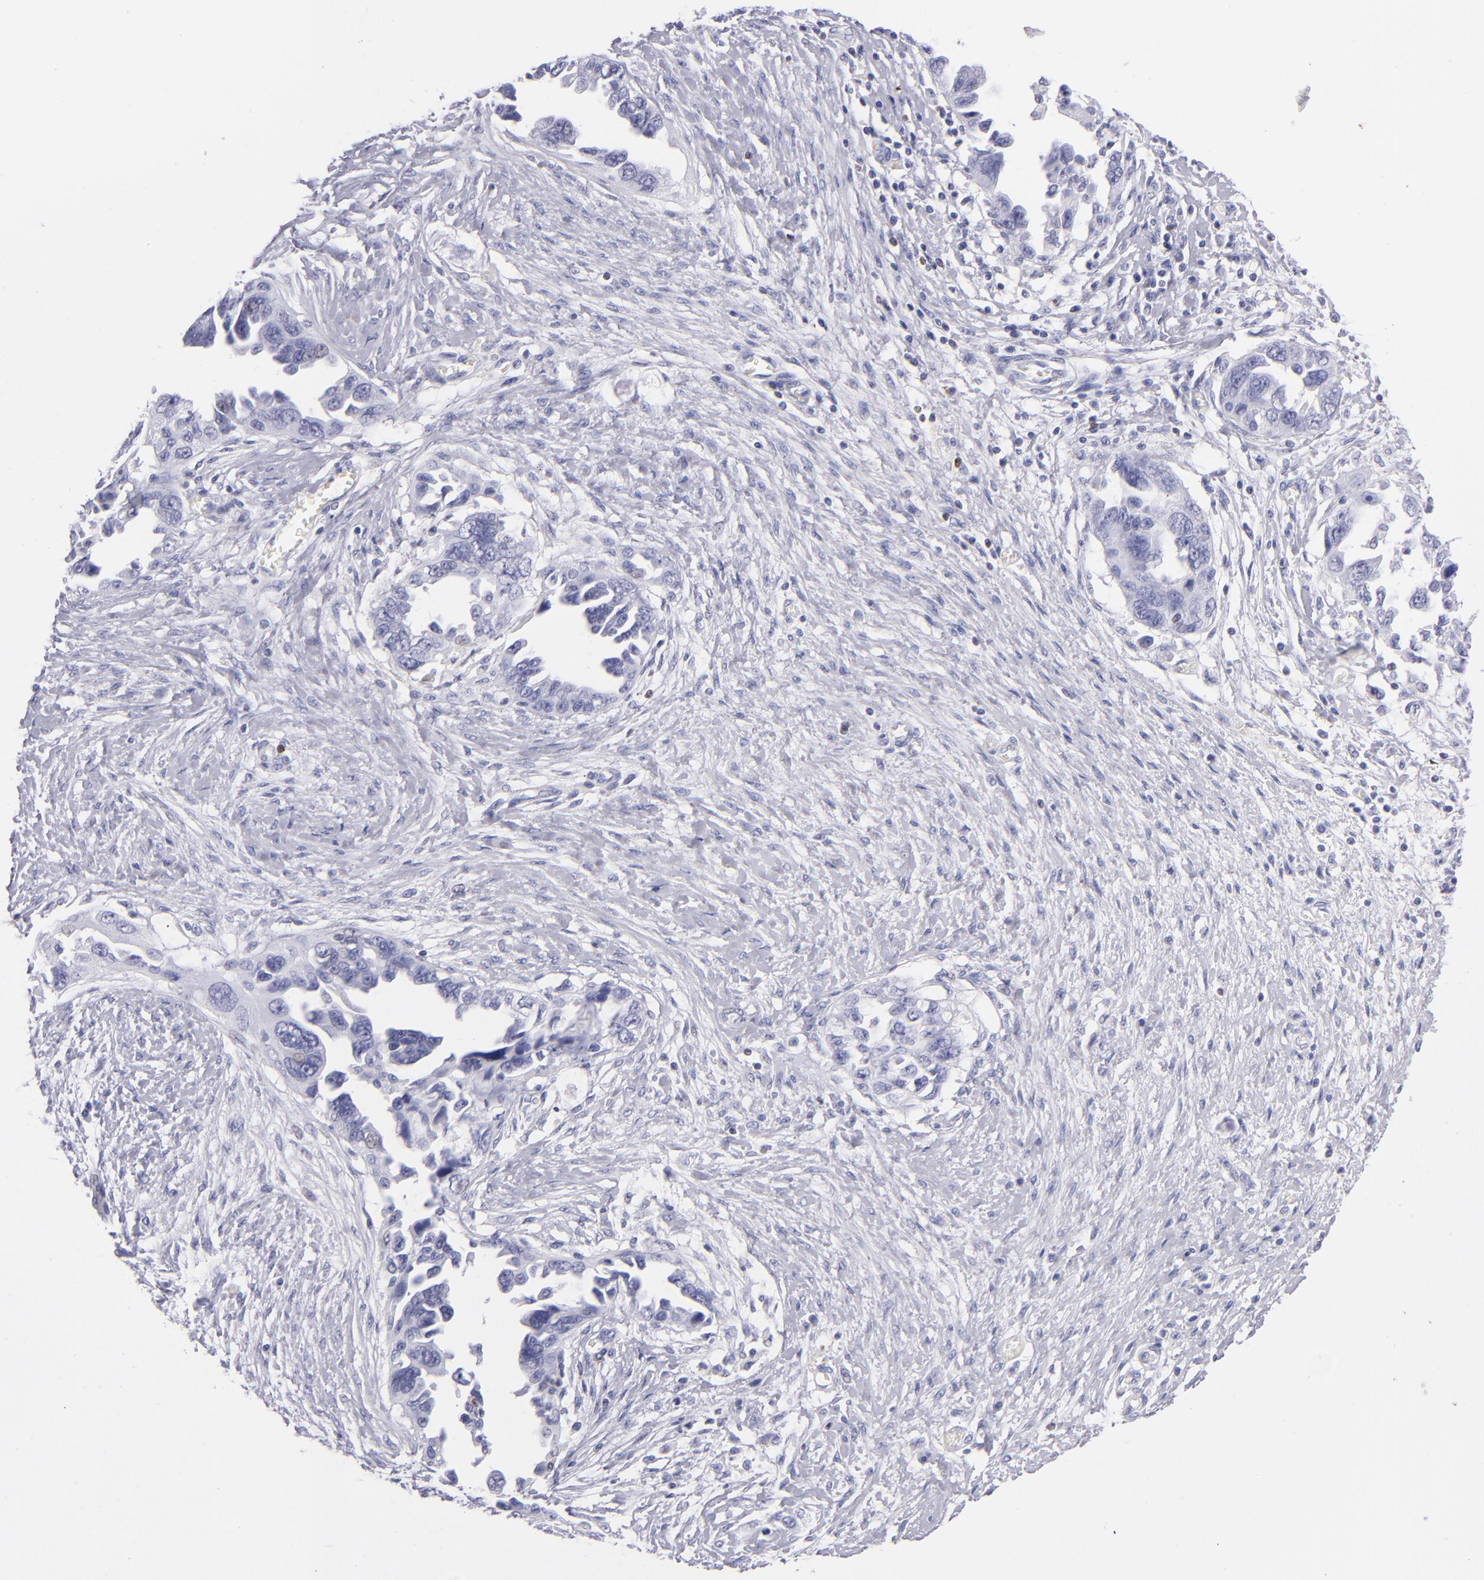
{"staining": {"intensity": "negative", "quantity": "none", "location": "none"}, "tissue": "ovarian cancer", "cell_type": "Tumor cells", "image_type": "cancer", "snomed": [{"axis": "morphology", "description": "Cystadenocarcinoma, serous, NOS"}, {"axis": "topography", "description": "Ovary"}], "caption": "This image is of ovarian serous cystadenocarcinoma stained with immunohistochemistry (IHC) to label a protein in brown with the nuclei are counter-stained blue. There is no staining in tumor cells.", "gene": "PRF1", "patient": {"sex": "female", "age": 63}}